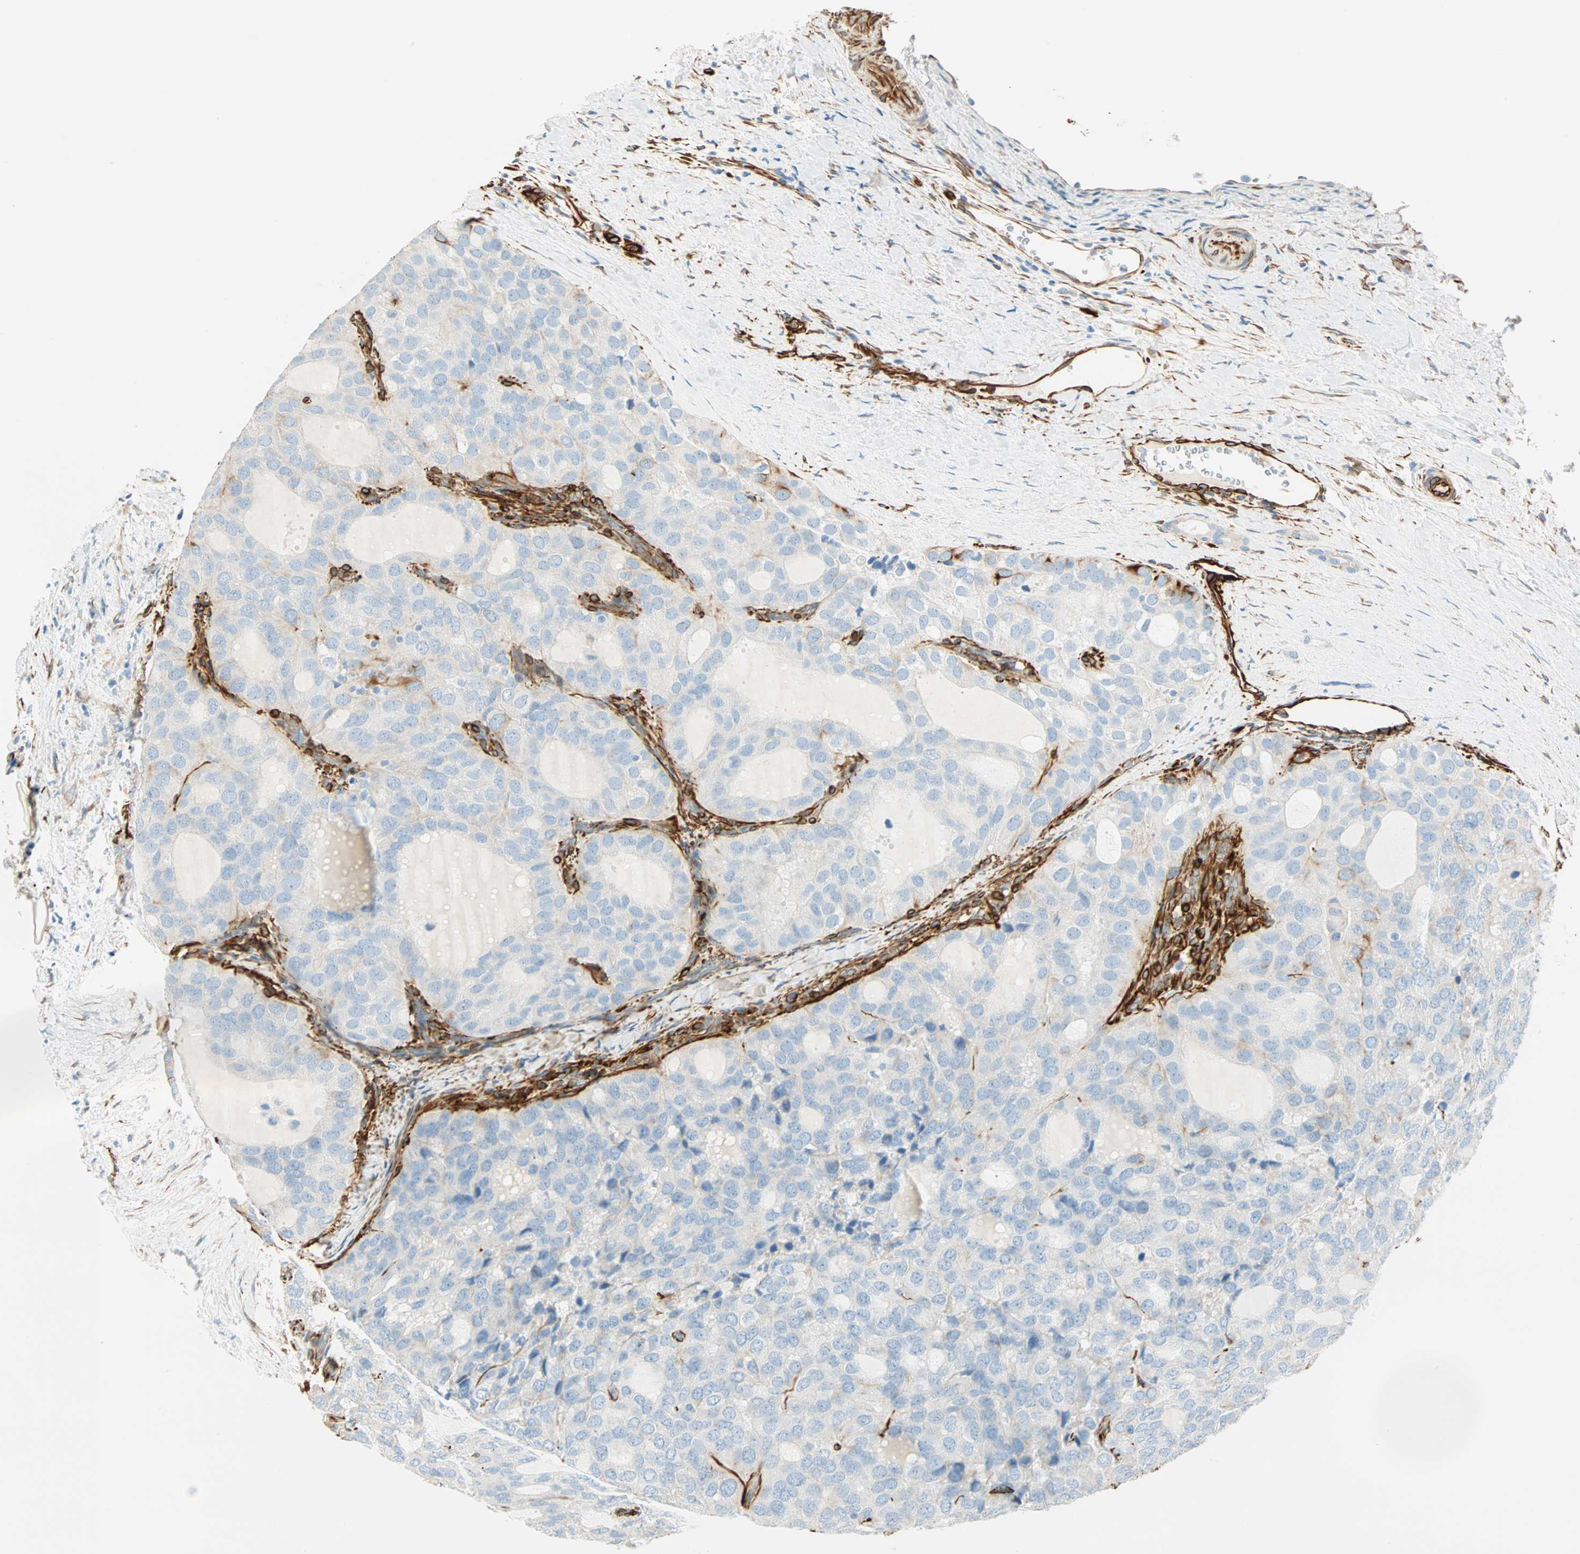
{"staining": {"intensity": "negative", "quantity": "none", "location": "none"}, "tissue": "thyroid cancer", "cell_type": "Tumor cells", "image_type": "cancer", "snomed": [{"axis": "morphology", "description": "Follicular adenoma carcinoma, NOS"}, {"axis": "topography", "description": "Thyroid gland"}], "caption": "The immunohistochemistry (IHC) histopathology image has no significant positivity in tumor cells of thyroid cancer (follicular adenoma carcinoma) tissue.", "gene": "NES", "patient": {"sex": "male", "age": 75}}